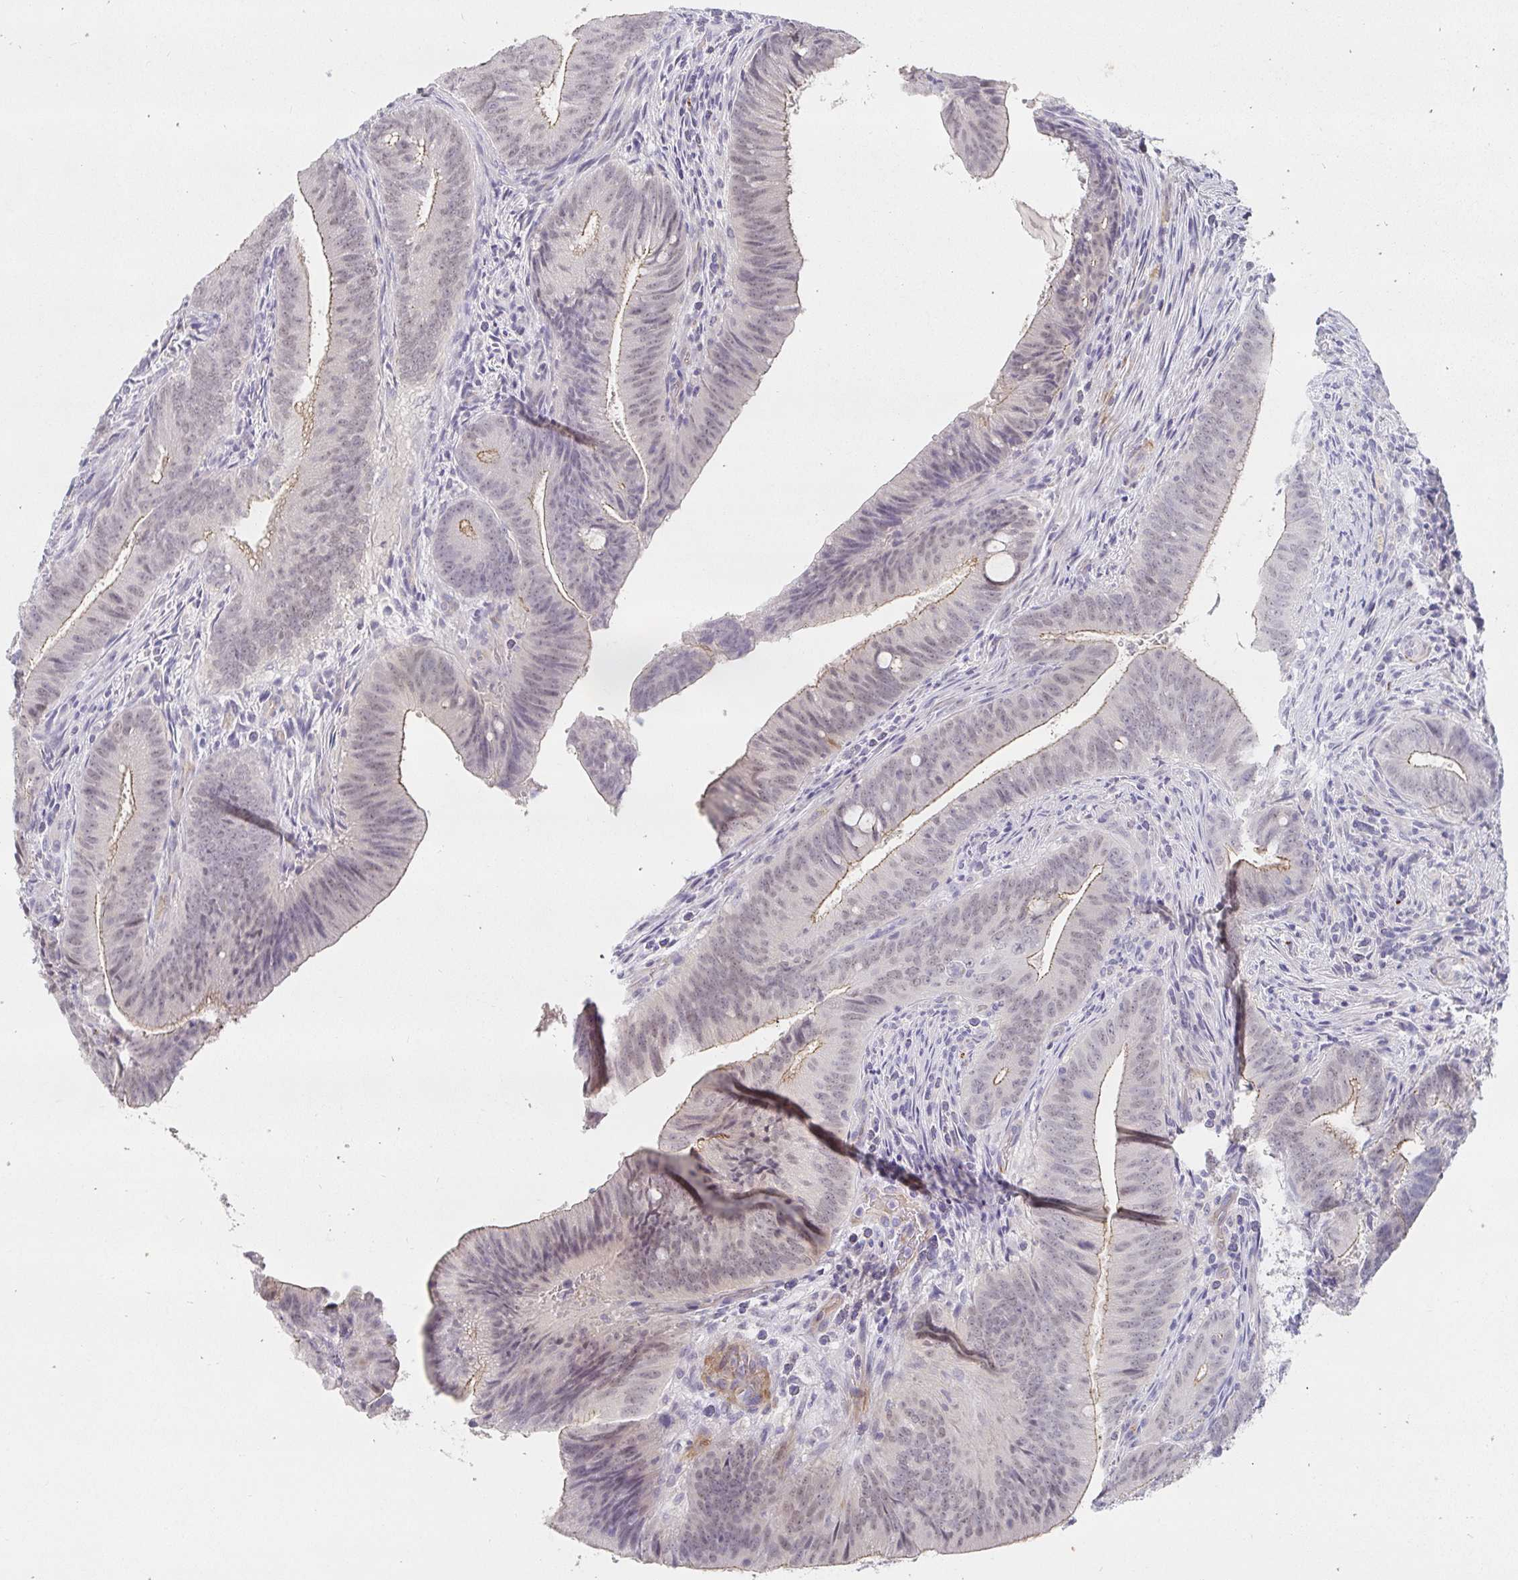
{"staining": {"intensity": "weak", "quantity": "25%-75%", "location": "cytoplasmic/membranous,nuclear"}, "tissue": "colorectal cancer", "cell_type": "Tumor cells", "image_type": "cancer", "snomed": [{"axis": "morphology", "description": "Adenocarcinoma, NOS"}, {"axis": "topography", "description": "Colon"}], "caption": "Human colorectal cancer stained with a protein marker reveals weak staining in tumor cells.", "gene": "PDX1", "patient": {"sex": "female", "age": 43}}